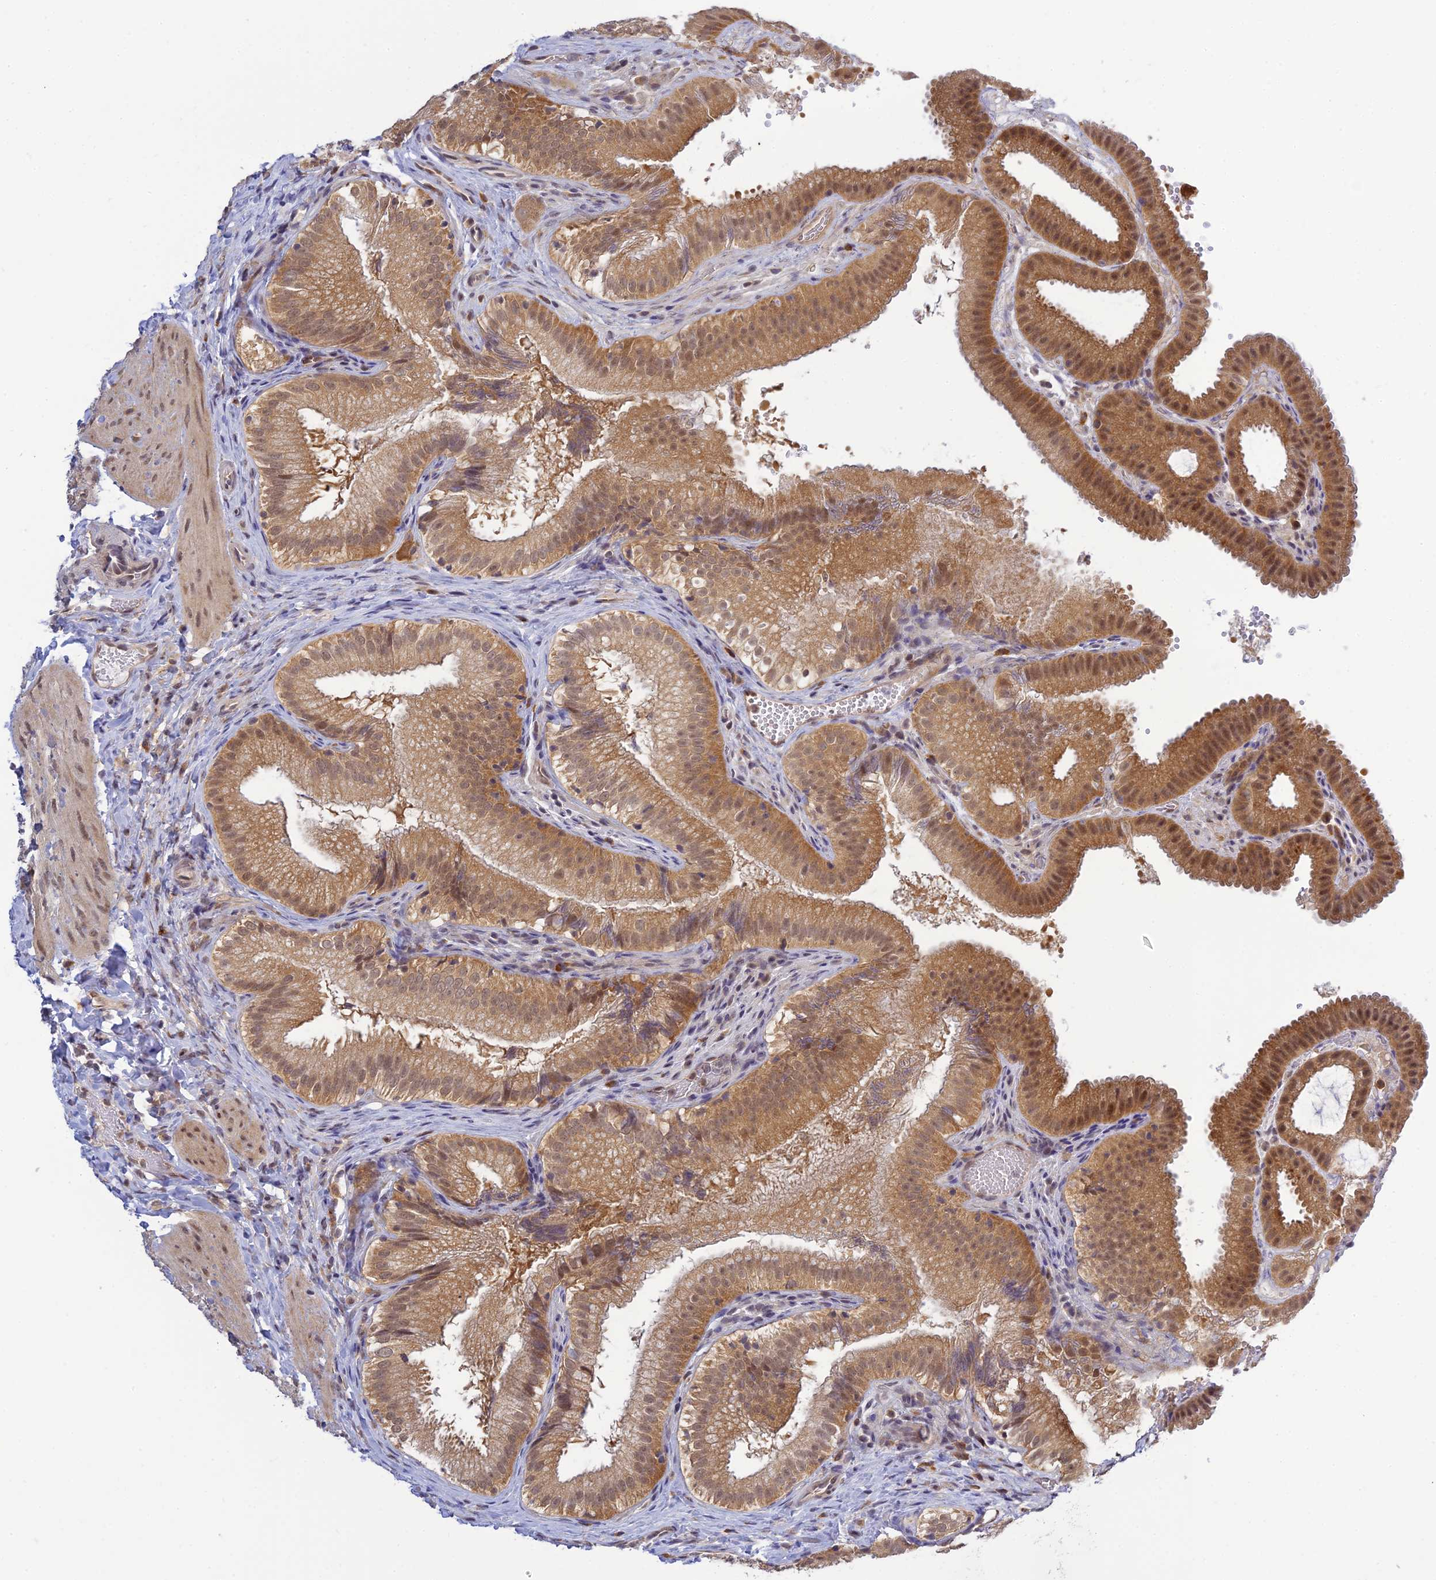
{"staining": {"intensity": "moderate", "quantity": ">75%", "location": "cytoplasmic/membranous,nuclear"}, "tissue": "gallbladder", "cell_type": "Glandular cells", "image_type": "normal", "snomed": [{"axis": "morphology", "description": "Normal tissue, NOS"}, {"axis": "topography", "description": "Gallbladder"}], "caption": "Glandular cells exhibit moderate cytoplasmic/membranous,nuclear expression in about >75% of cells in unremarkable gallbladder.", "gene": "SKIC8", "patient": {"sex": "female", "age": 30}}